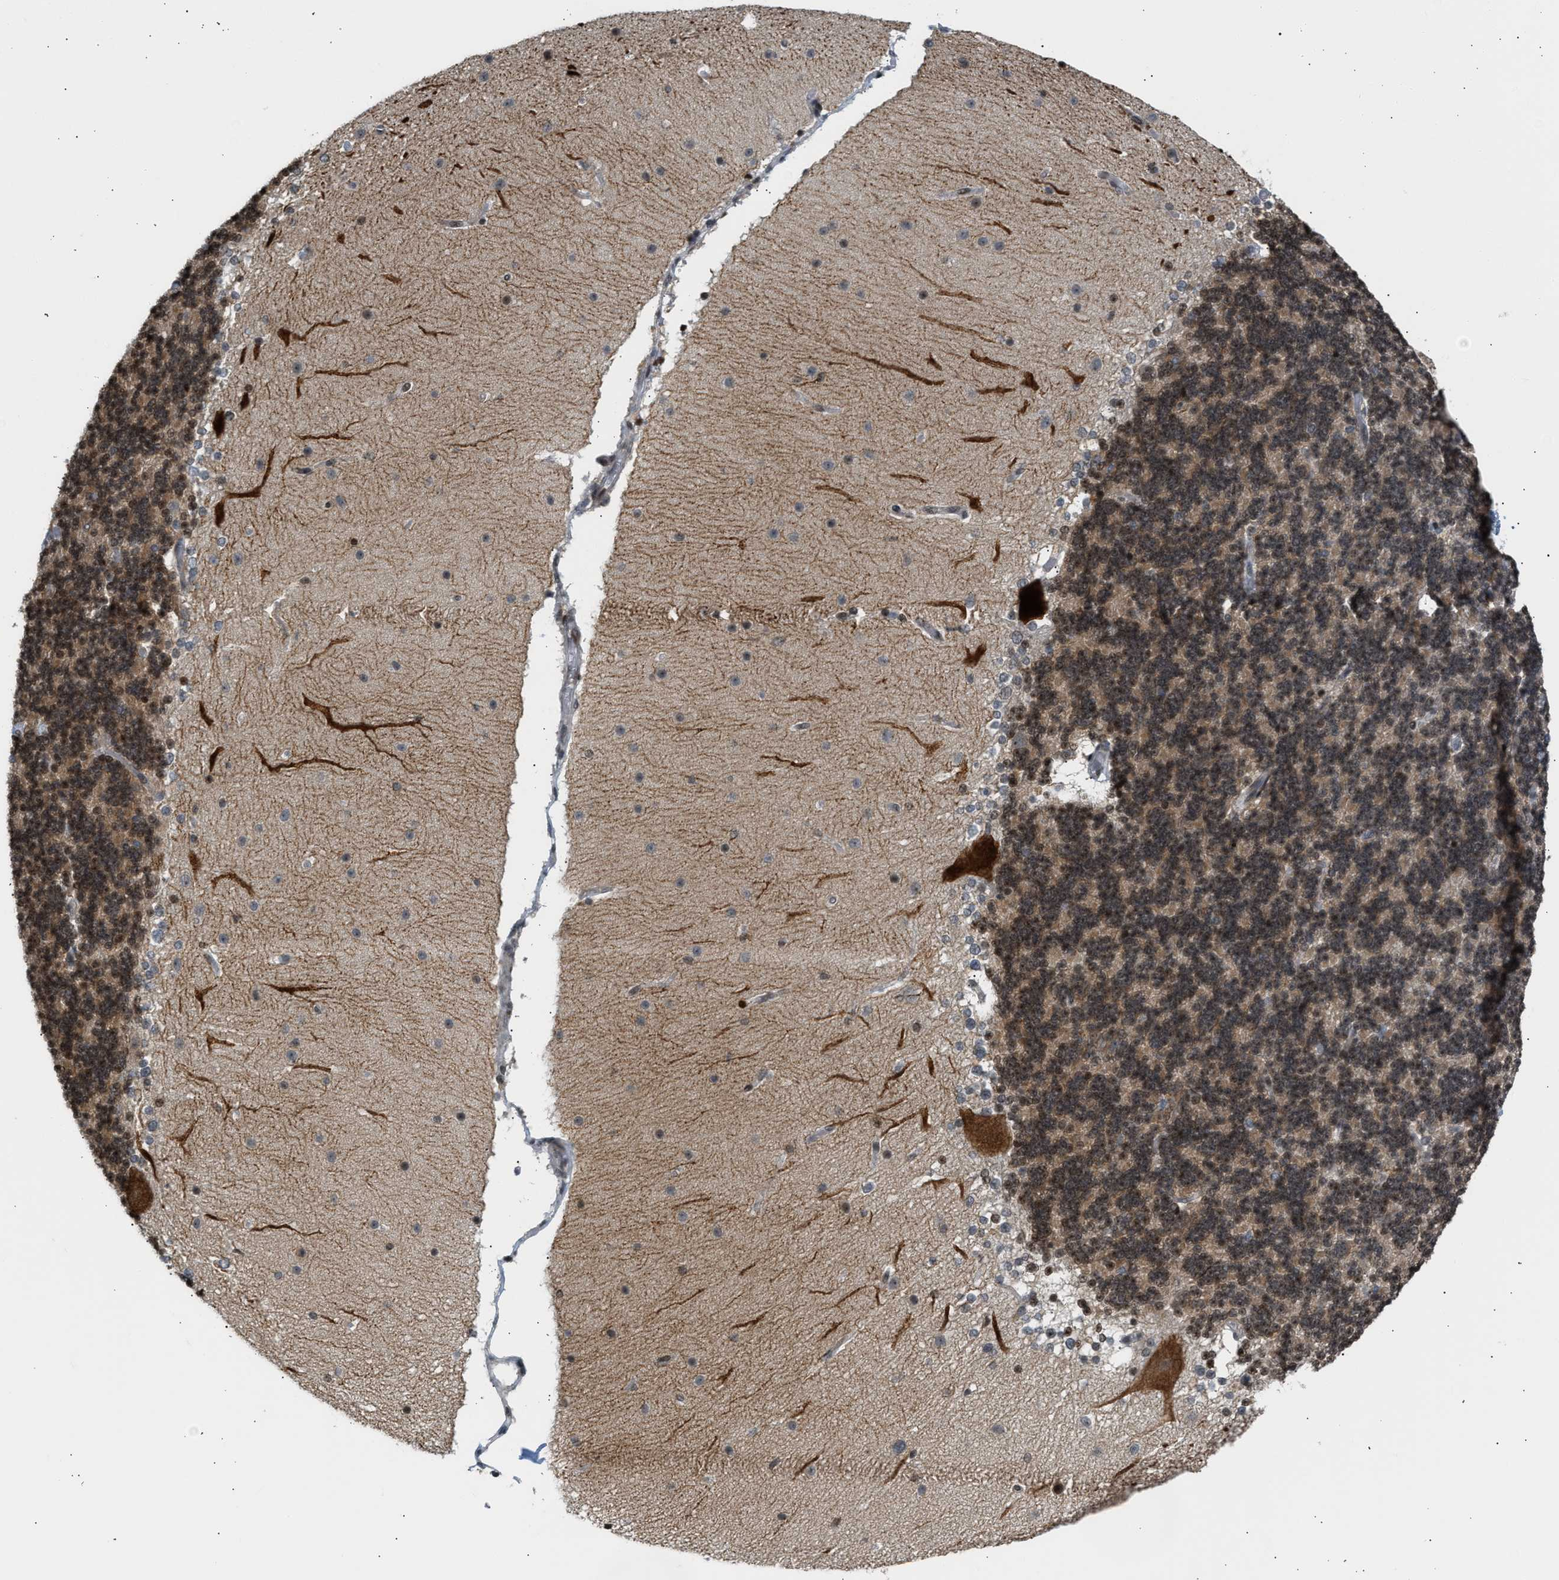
{"staining": {"intensity": "moderate", "quantity": ">75%", "location": "nuclear"}, "tissue": "cerebellum", "cell_type": "Cells in granular layer", "image_type": "normal", "snomed": [{"axis": "morphology", "description": "Normal tissue, NOS"}, {"axis": "topography", "description": "Cerebellum"}], "caption": "A high-resolution micrograph shows immunohistochemistry staining of normal cerebellum, which shows moderate nuclear positivity in approximately >75% of cells in granular layer. (DAB IHC with brightfield microscopy, high magnification).", "gene": "NPS", "patient": {"sex": "female", "age": 19}}